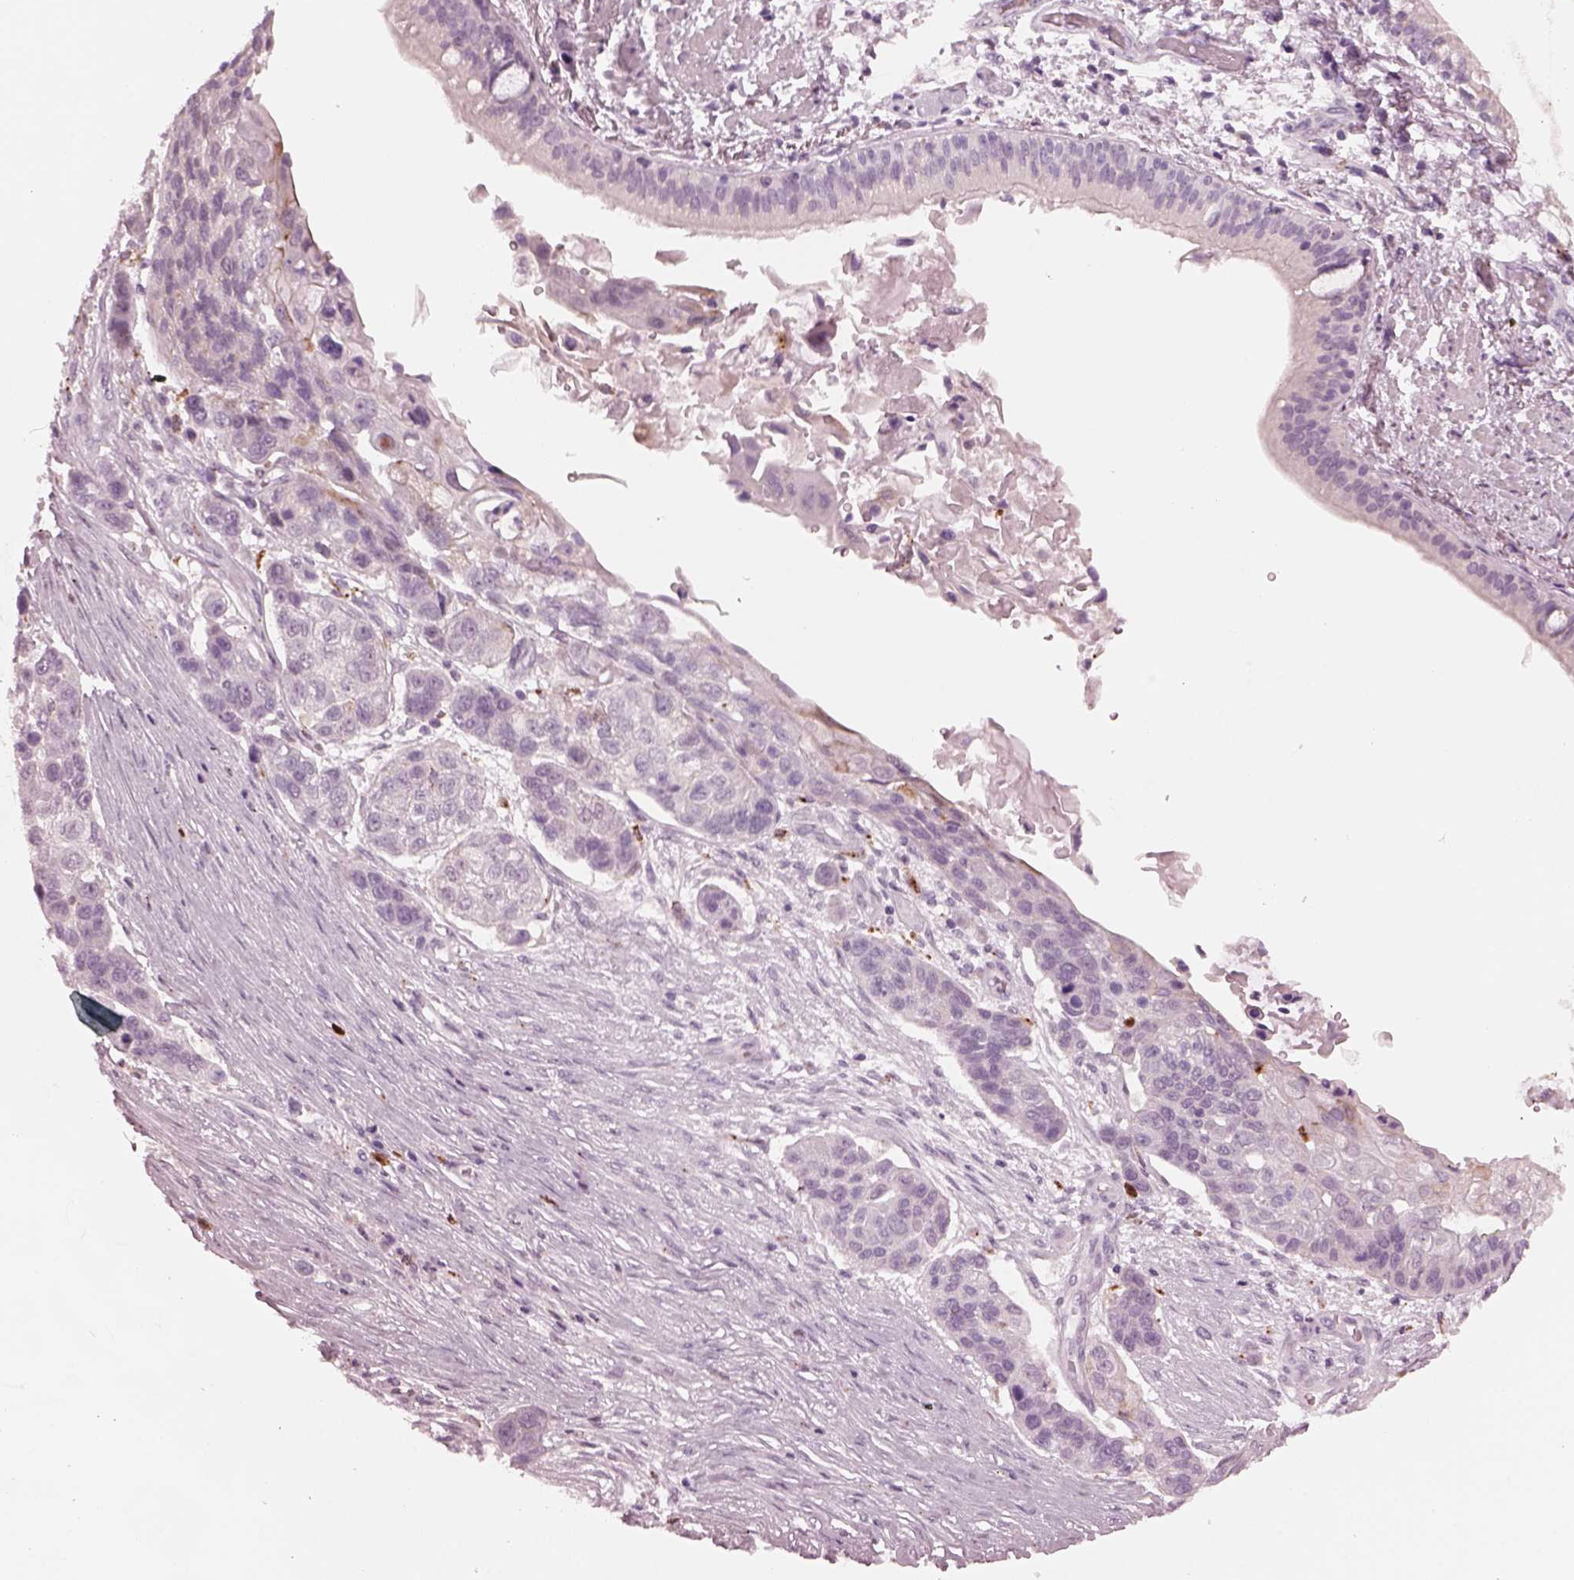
{"staining": {"intensity": "negative", "quantity": "none", "location": "none"}, "tissue": "lung cancer", "cell_type": "Tumor cells", "image_type": "cancer", "snomed": [{"axis": "morphology", "description": "Squamous cell carcinoma, NOS"}, {"axis": "topography", "description": "Lung"}], "caption": "Immunohistochemistry of human lung cancer demonstrates no expression in tumor cells.", "gene": "SLAMF8", "patient": {"sex": "male", "age": 69}}